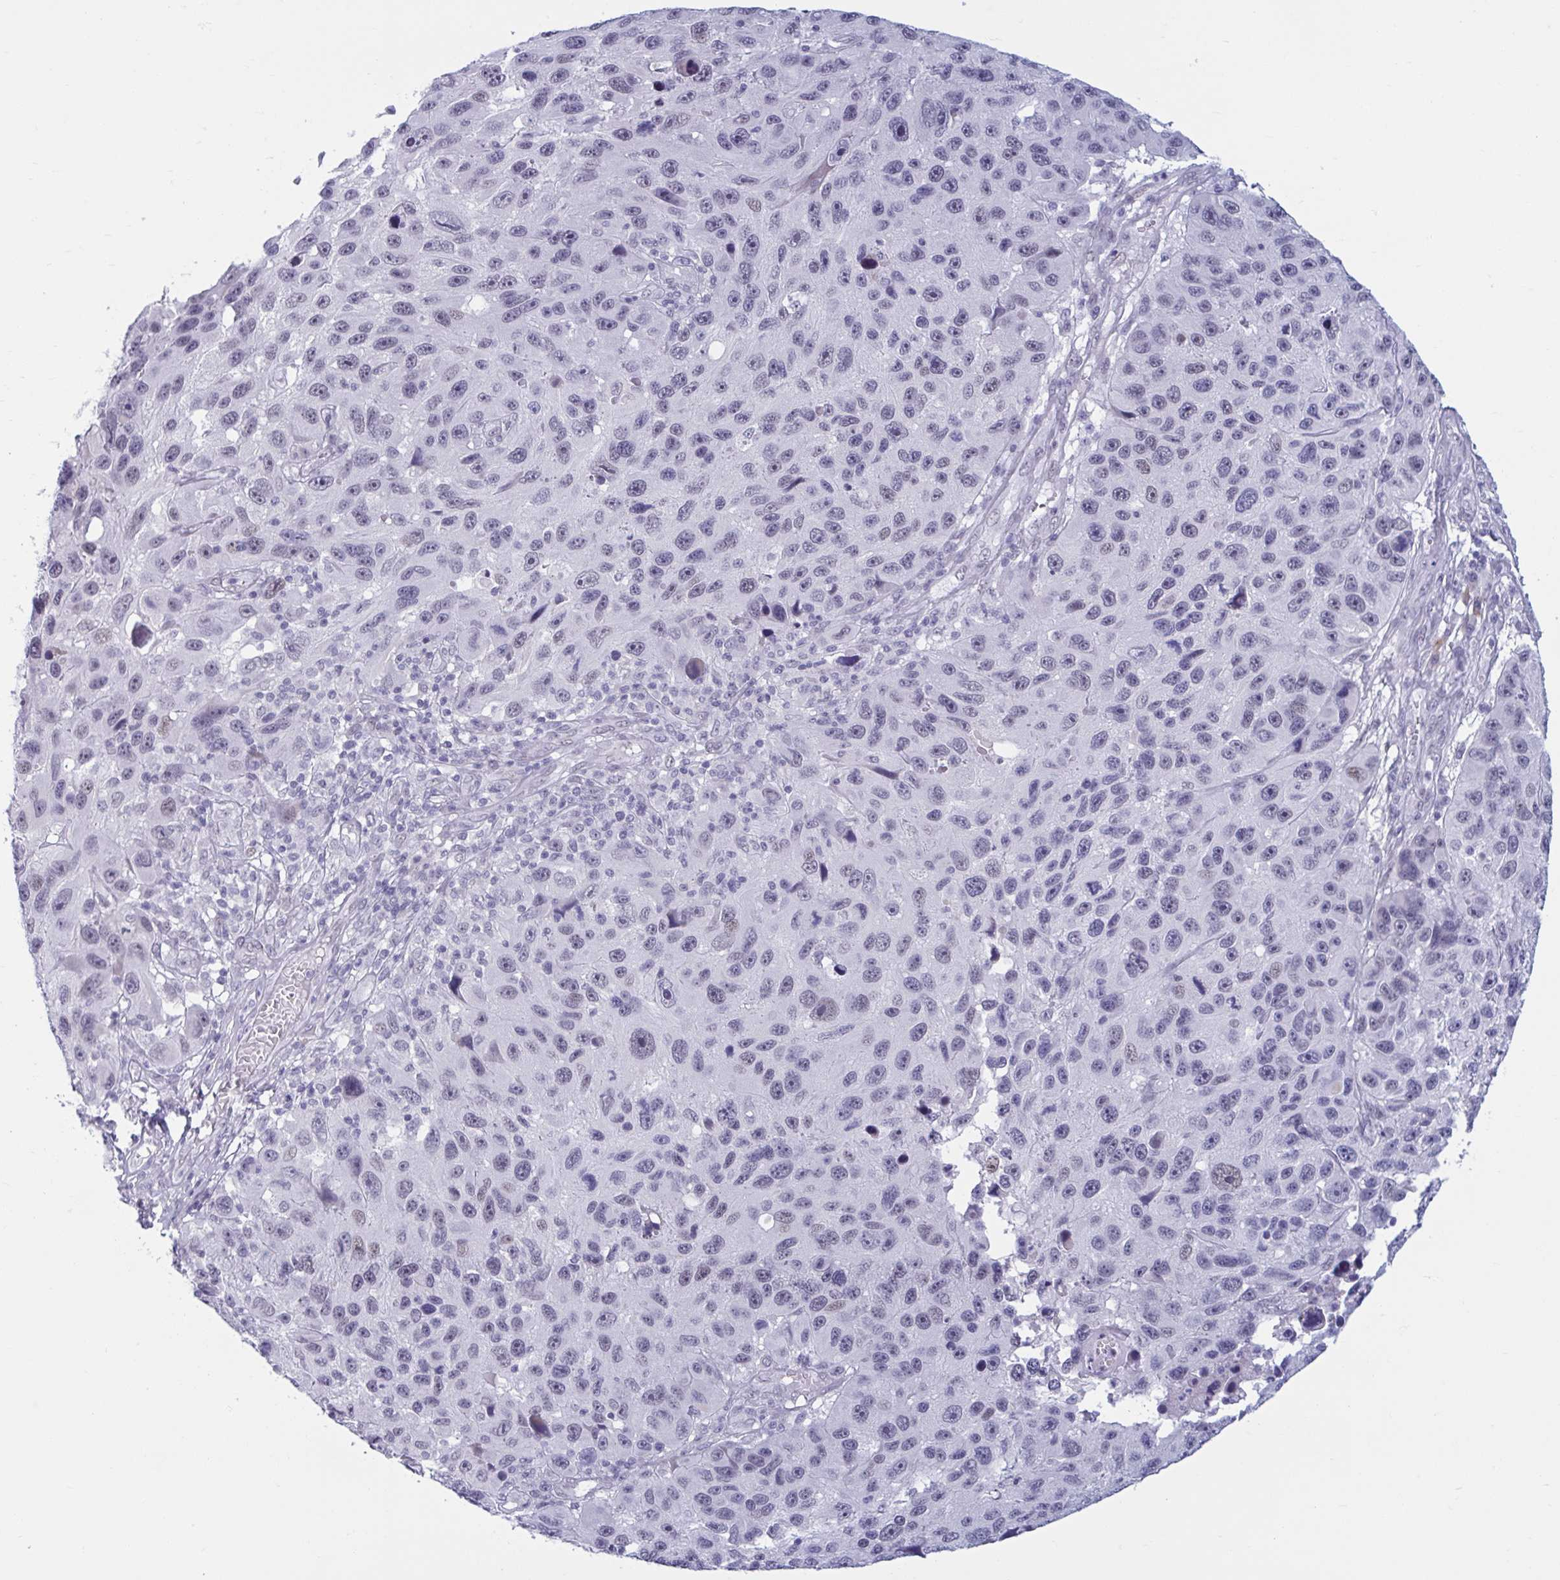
{"staining": {"intensity": "weak", "quantity": "<25%", "location": "nuclear"}, "tissue": "melanoma", "cell_type": "Tumor cells", "image_type": "cancer", "snomed": [{"axis": "morphology", "description": "Malignant melanoma, NOS"}, {"axis": "topography", "description": "Skin"}], "caption": "Image shows no protein staining in tumor cells of malignant melanoma tissue.", "gene": "MSMB", "patient": {"sex": "male", "age": 53}}